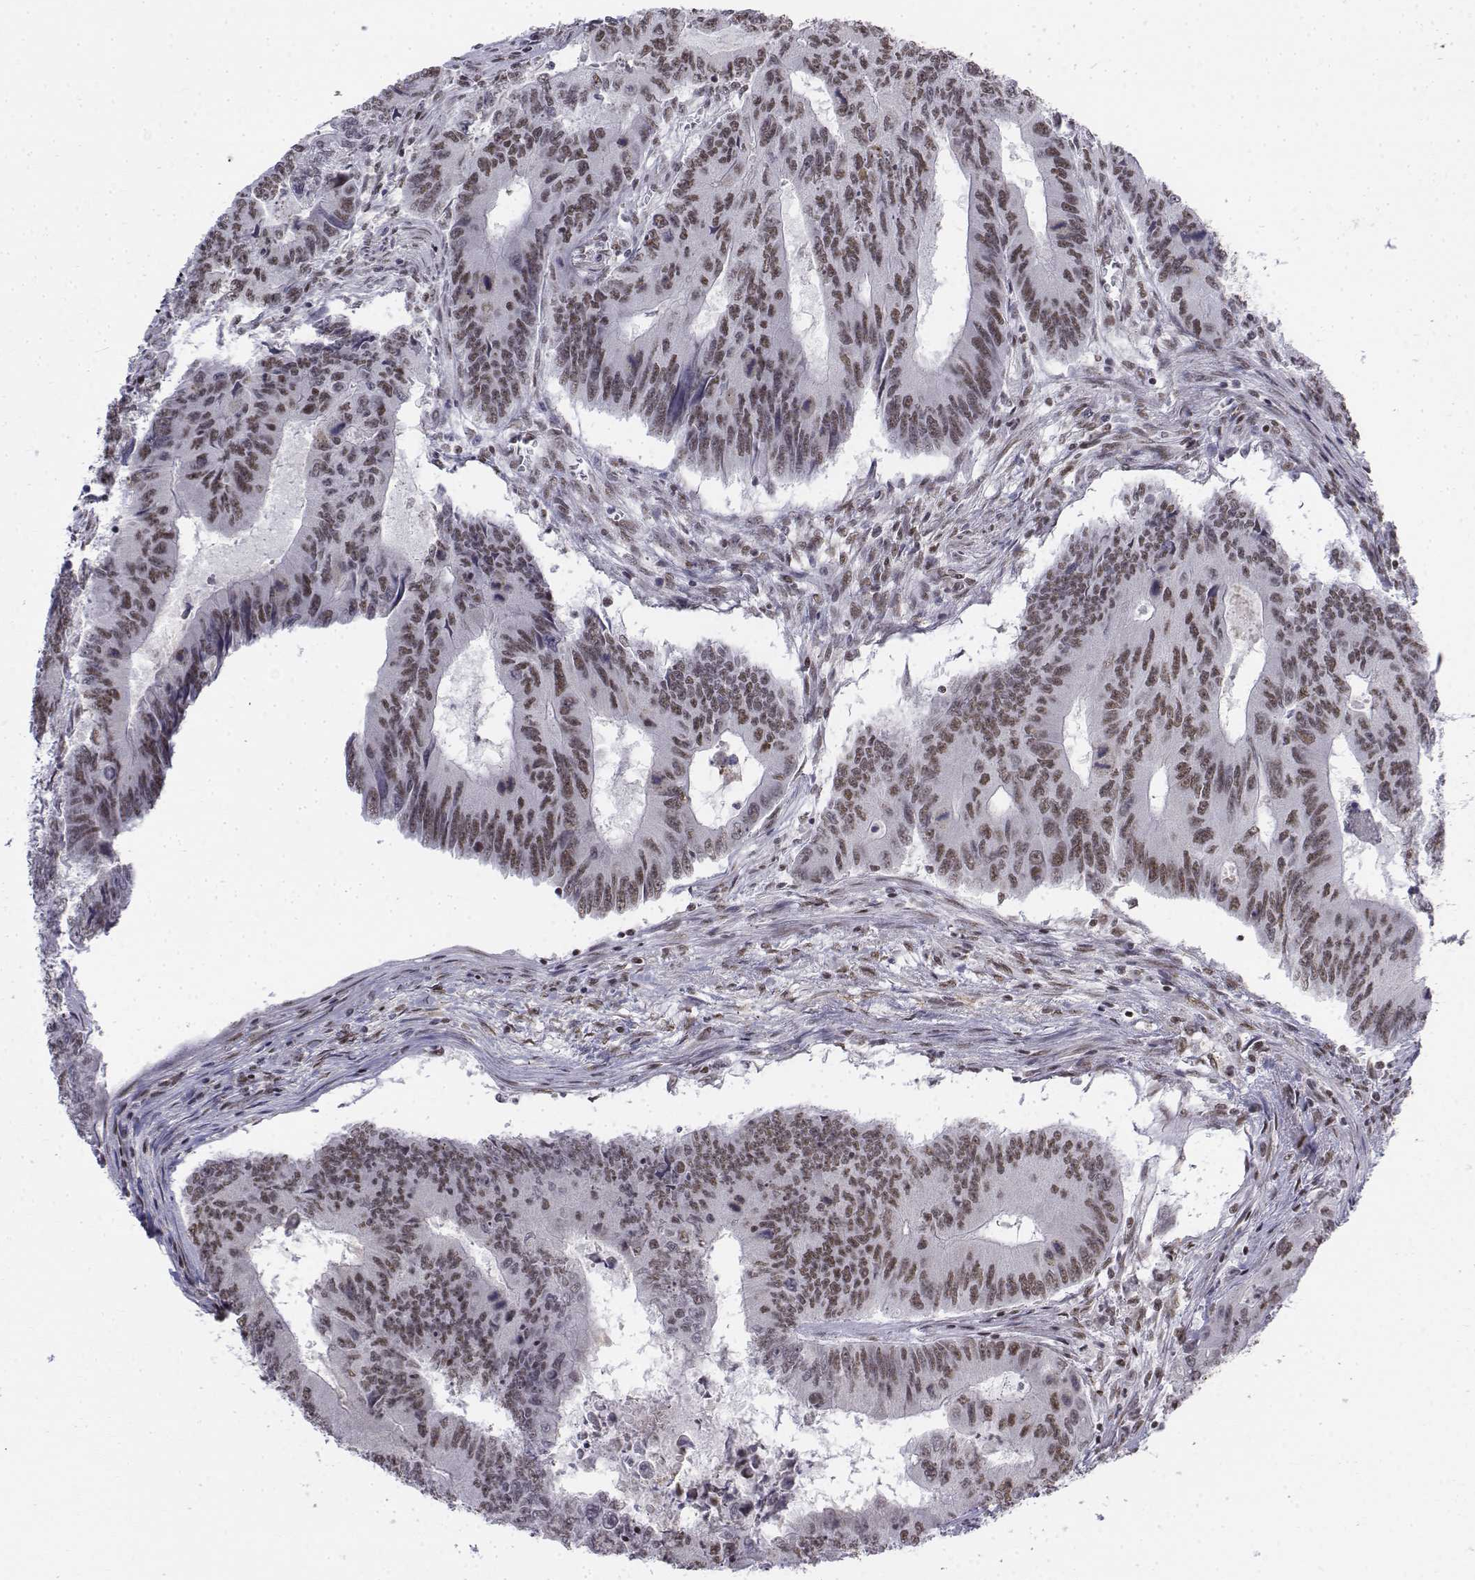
{"staining": {"intensity": "moderate", "quantity": ">75%", "location": "nuclear"}, "tissue": "colorectal cancer", "cell_type": "Tumor cells", "image_type": "cancer", "snomed": [{"axis": "morphology", "description": "Adenocarcinoma, NOS"}, {"axis": "topography", "description": "Colon"}], "caption": "There is medium levels of moderate nuclear staining in tumor cells of adenocarcinoma (colorectal), as demonstrated by immunohistochemical staining (brown color).", "gene": "SETD1A", "patient": {"sex": "male", "age": 53}}